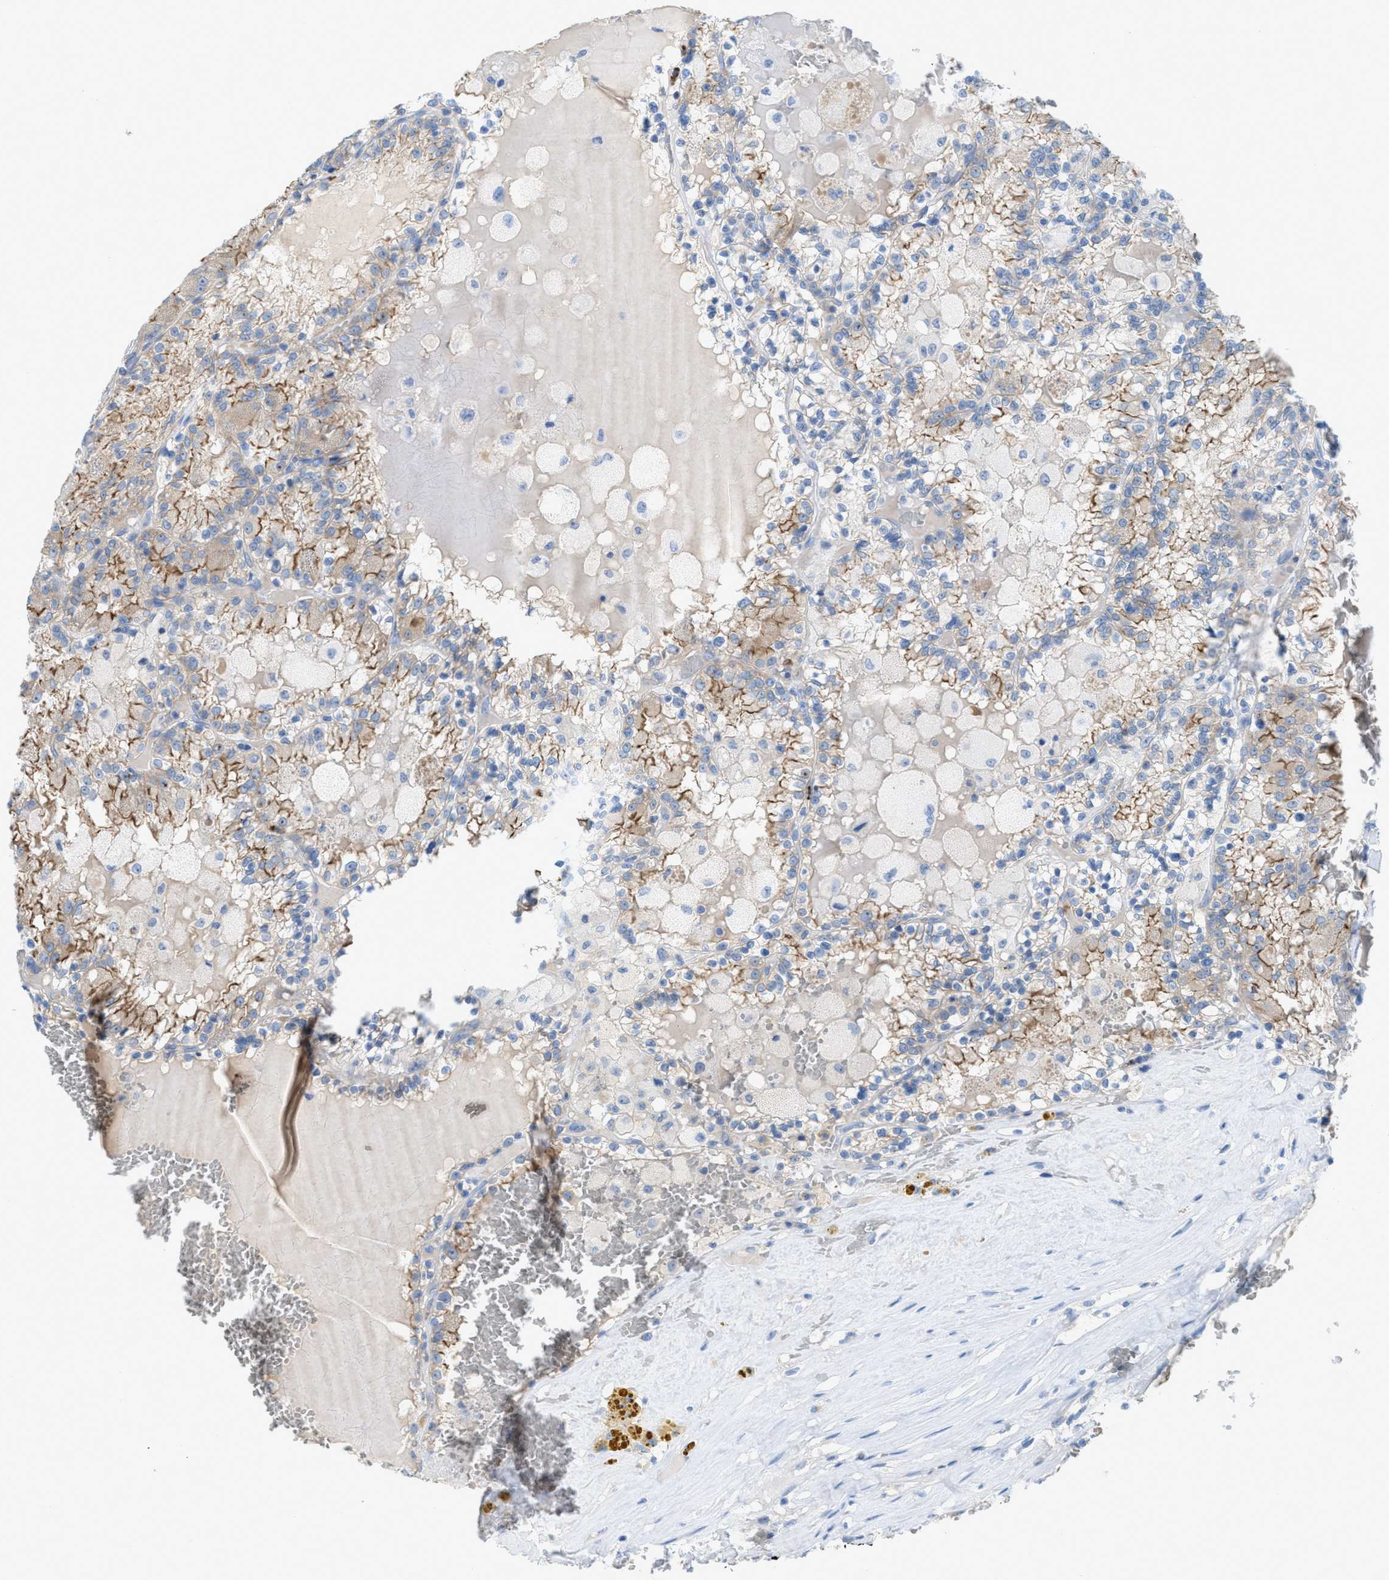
{"staining": {"intensity": "moderate", "quantity": ">75%", "location": "cytoplasmic/membranous"}, "tissue": "renal cancer", "cell_type": "Tumor cells", "image_type": "cancer", "snomed": [{"axis": "morphology", "description": "Adenocarcinoma, NOS"}, {"axis": "topography", "description": "Kidney"}], "caption": "Immunohistochemical staining of renal cancer shows moderate cytoplasmic/membranous protein positivity in approximately >75% of tumor cells. Nuclei are stained in blue.", "gene": "CMTM1", "patient": {"sex": "female", "age": 56}}